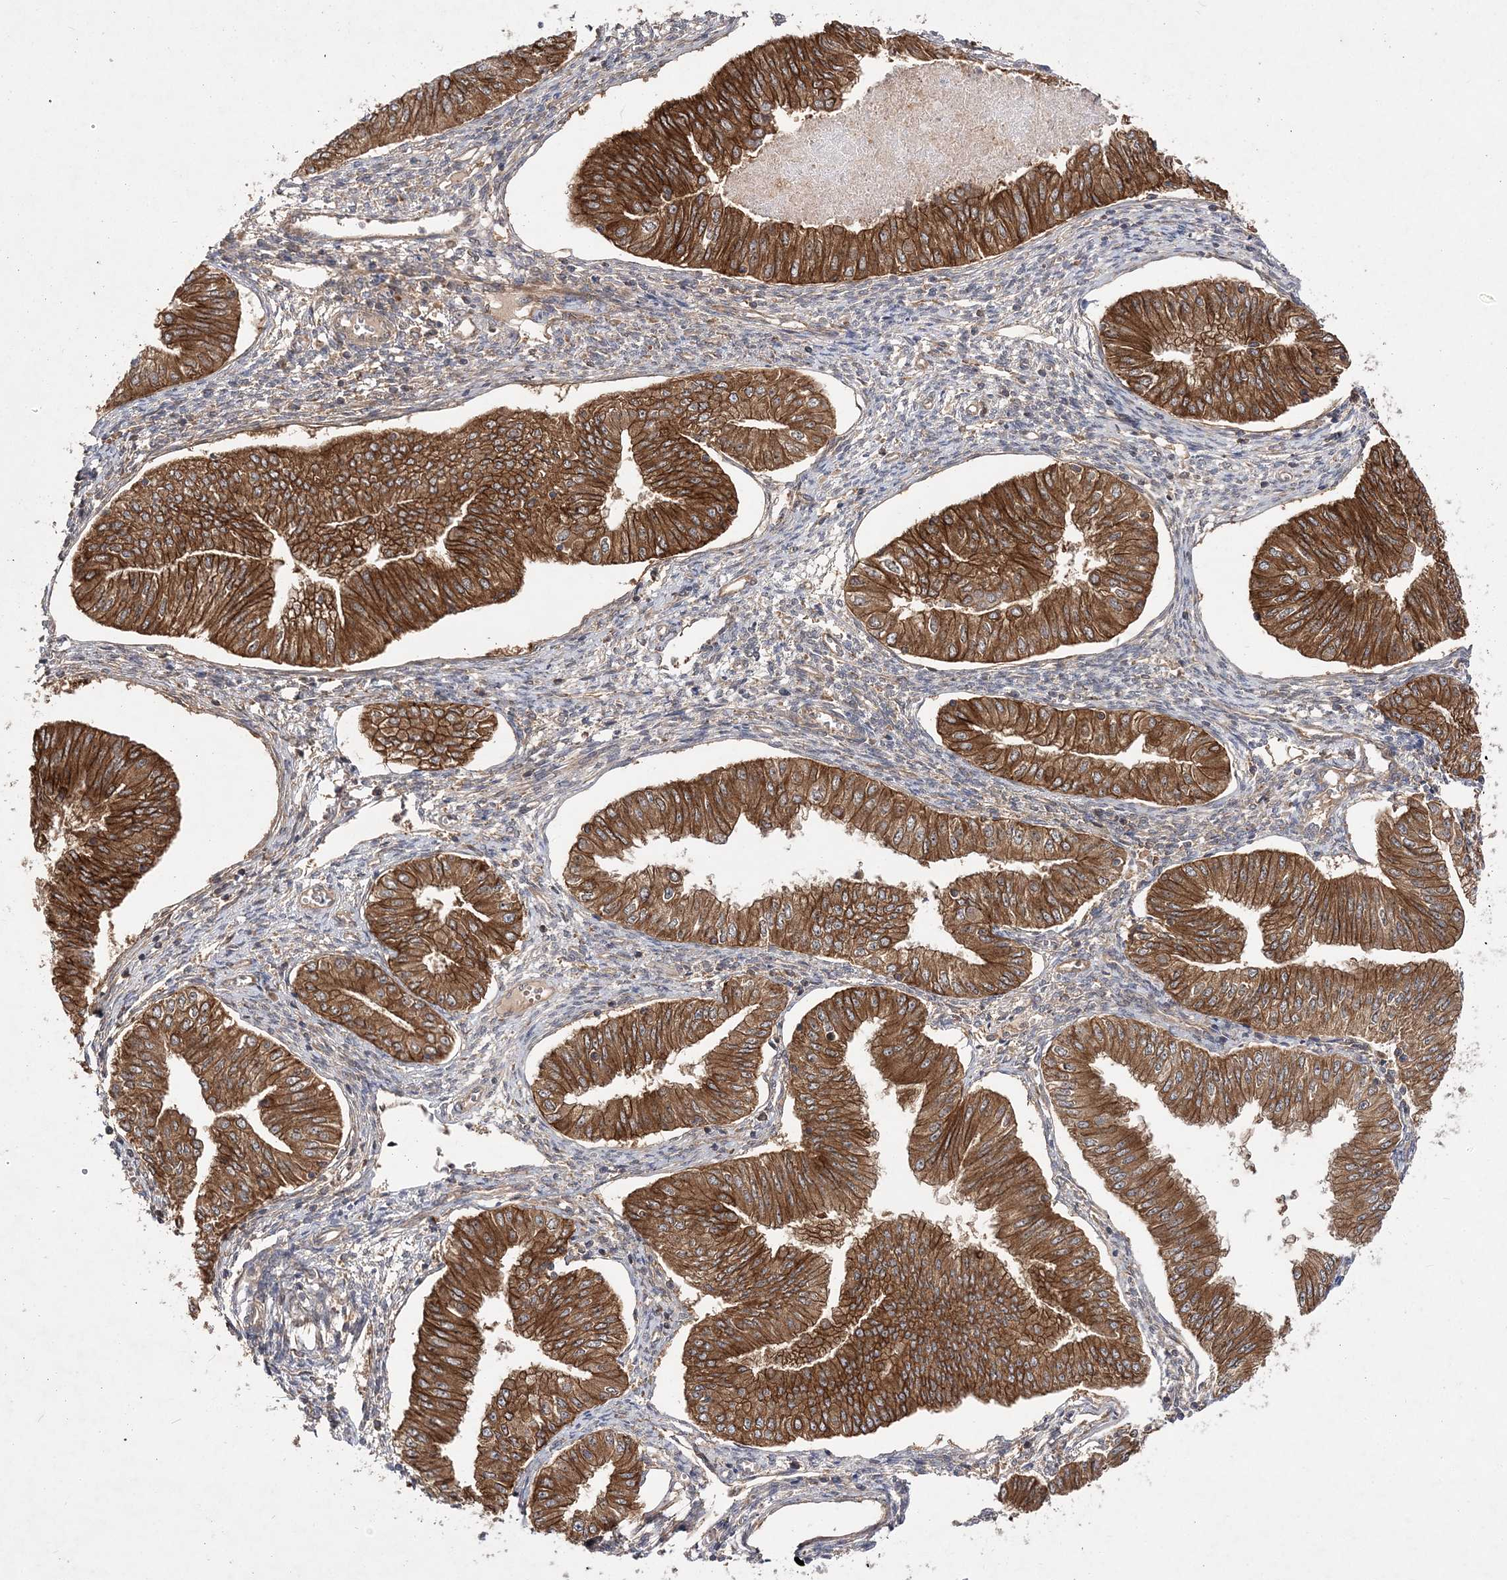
{"staining": {"intensity": "strong", "quantity": ">75%", "location": "cytoplasmic/membranous"}, "tissue": "endometrial cancer", "cell_type": "Tumor cells", "image_type": "cancer", "snomed": [{"axis": "morphology", "description": "Normal tissue, NOS"}, {"axis": "morphology", "description": "Adenocarcinoma, NOS"}, {"axis": "topography", "description": "Endometrium"}], "caption": "Human endometrial cancer (adenocarcinoma) stained with a brown dye demonstrates strong cytoplasmic/membranous positive staining in about >75% of tumor cells.", "gene": "TMEM9B", "patient": {"sex": "female", "age": 53}}